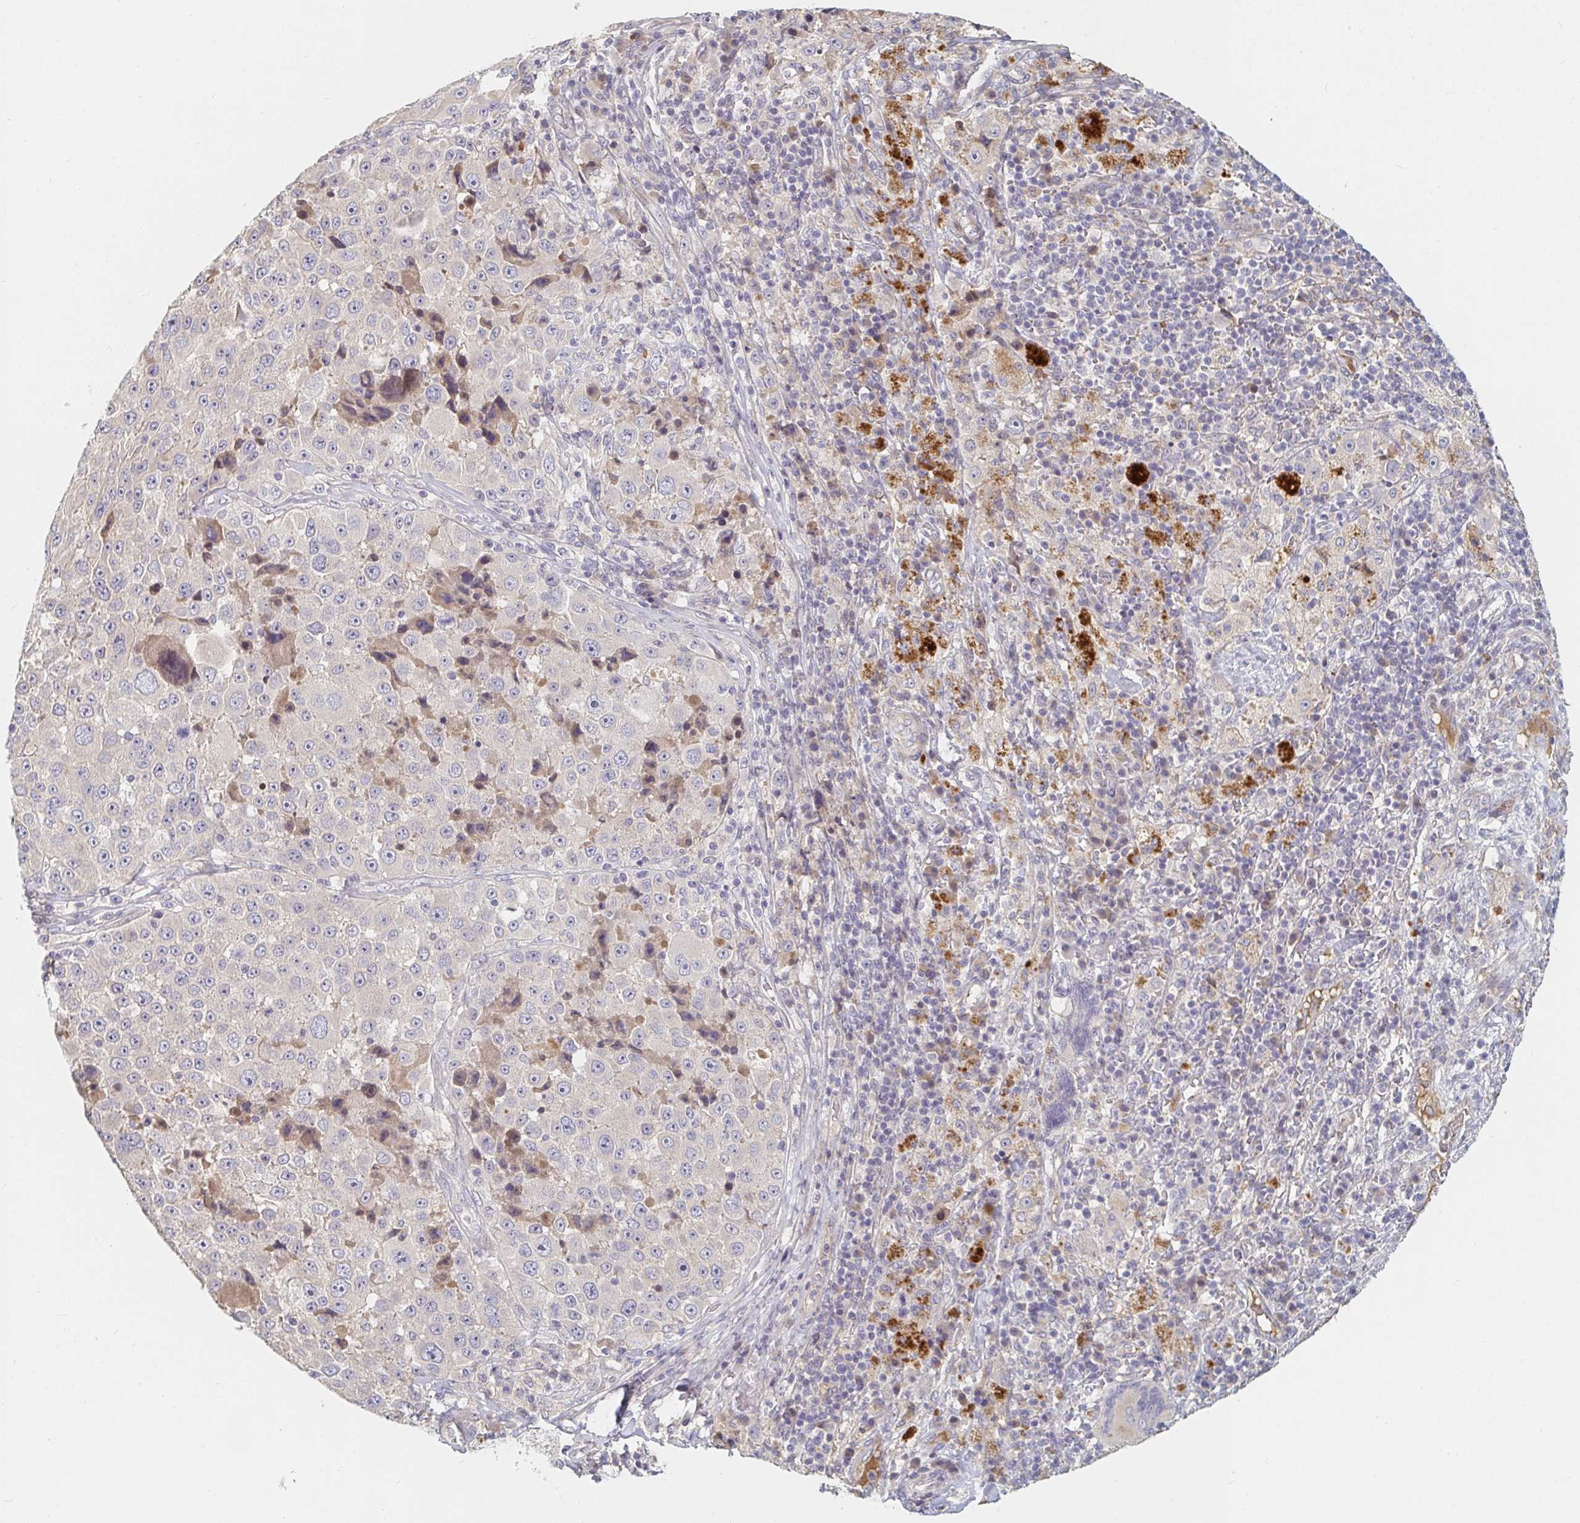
{"staining": {"intensity": "negative", "quantity": "none", "location": "none"}, "tissue": "melanoma", "cell_type": "Tumor cells", "image_type": "cancer", "snomed": [{"axis": "morphology", "description": "Malignant melanoma, Metastatic site"}, {"axis": "topography", "description": "Lymph node"}], "caption": "An image of human melanoma is negative for staining in tumor cells.", "gene": "NME9", "patient": {"sex": "male", "age": 62}}